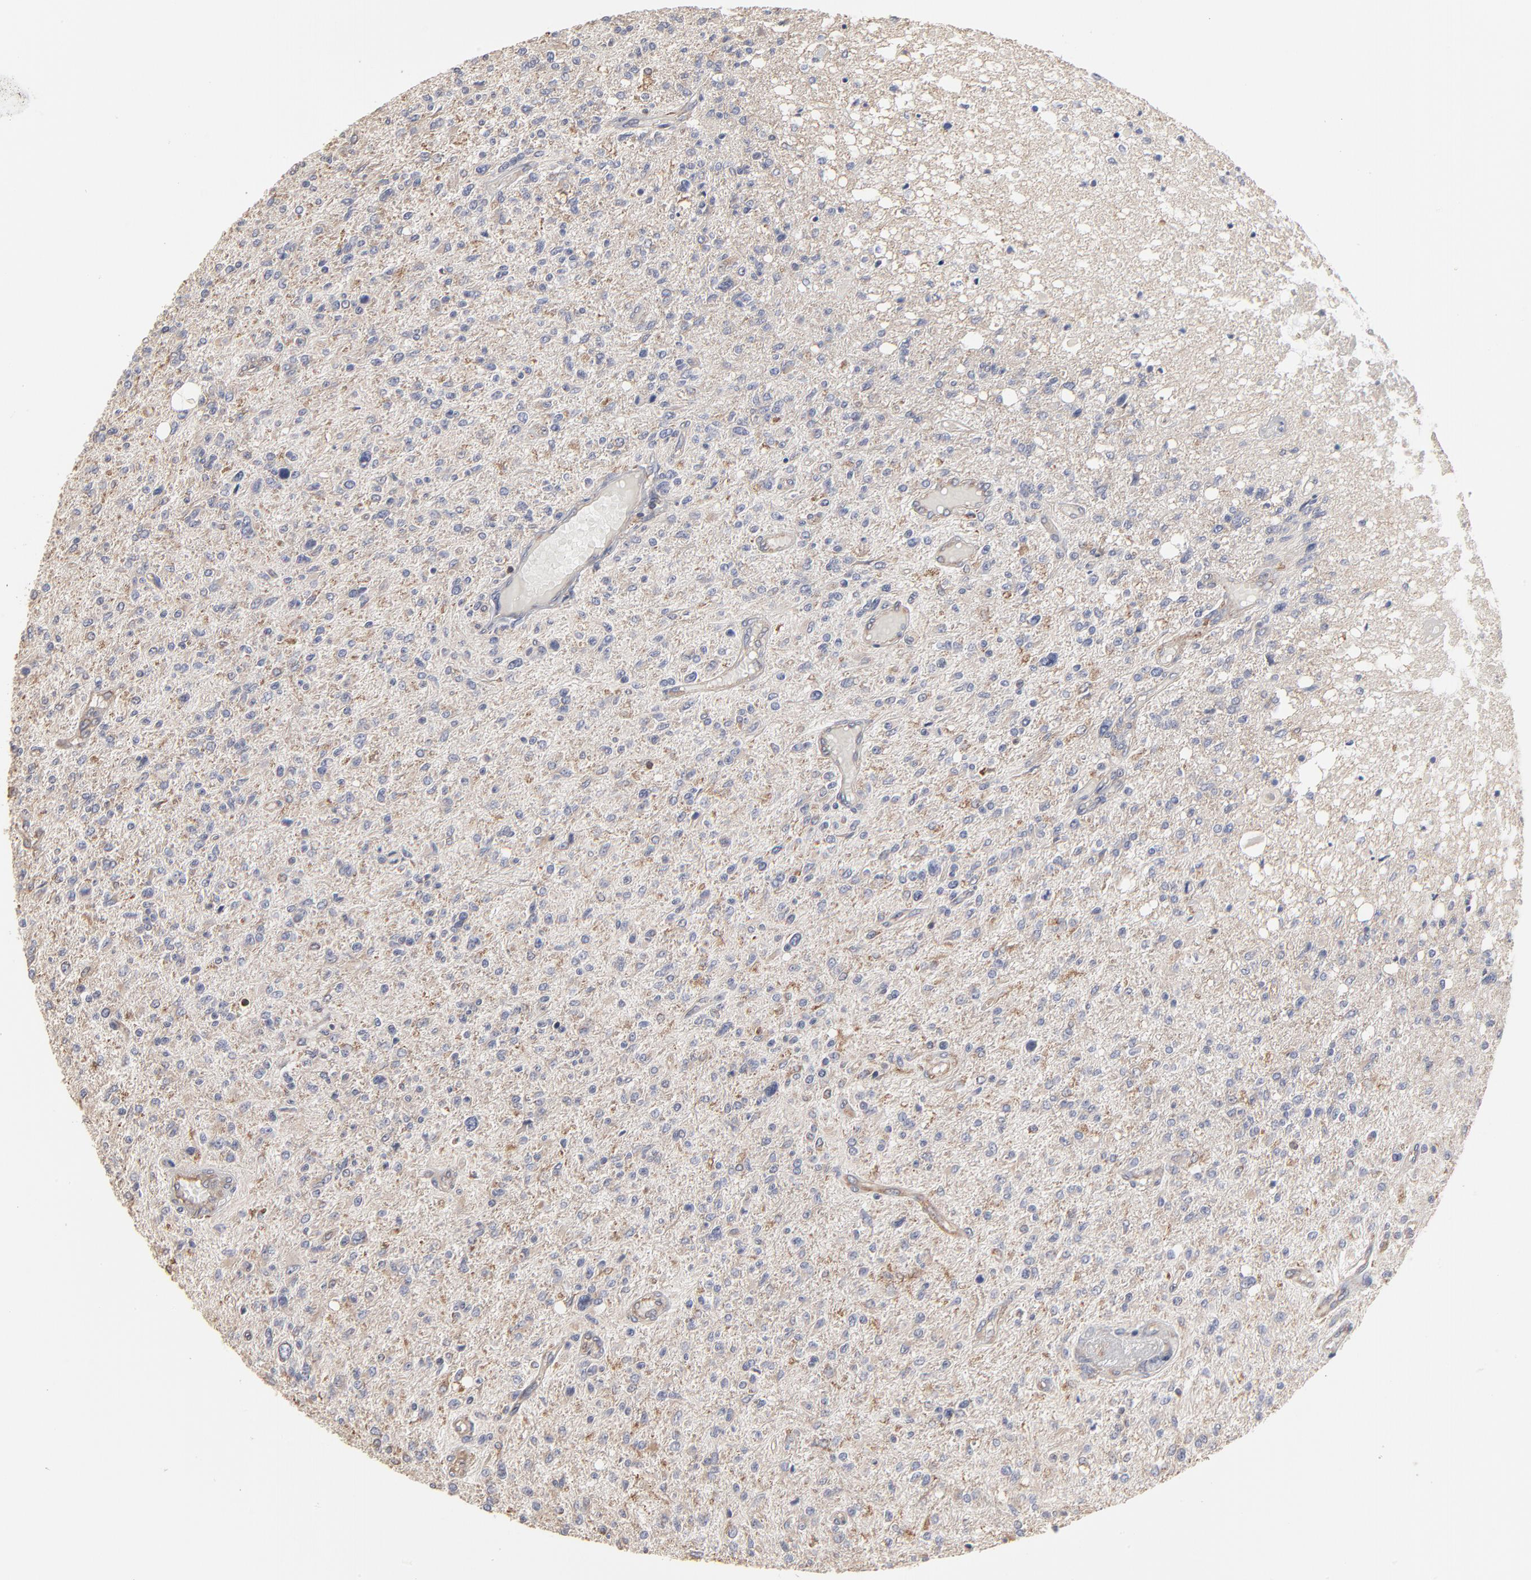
{"staining": {"intensity": "weak", "quantity": "25%-75%", "location": "cytoplasmic/membranous"}, "tissue": "glioma", "cell_type": "Tumor cells", "image_type": "cancer", "snomed": [{"axis": "morphology", "description": "Glioma, malignant, High grade"}, {"axis": "topography", "description": "Cerebral cortex"}], "caption": "Malignant glioma (high-grade) stained with a protein marker reveals weak staining in tumor cells.", "gene": "RNF213", "patient": {"sex": "male", "age": 76}}